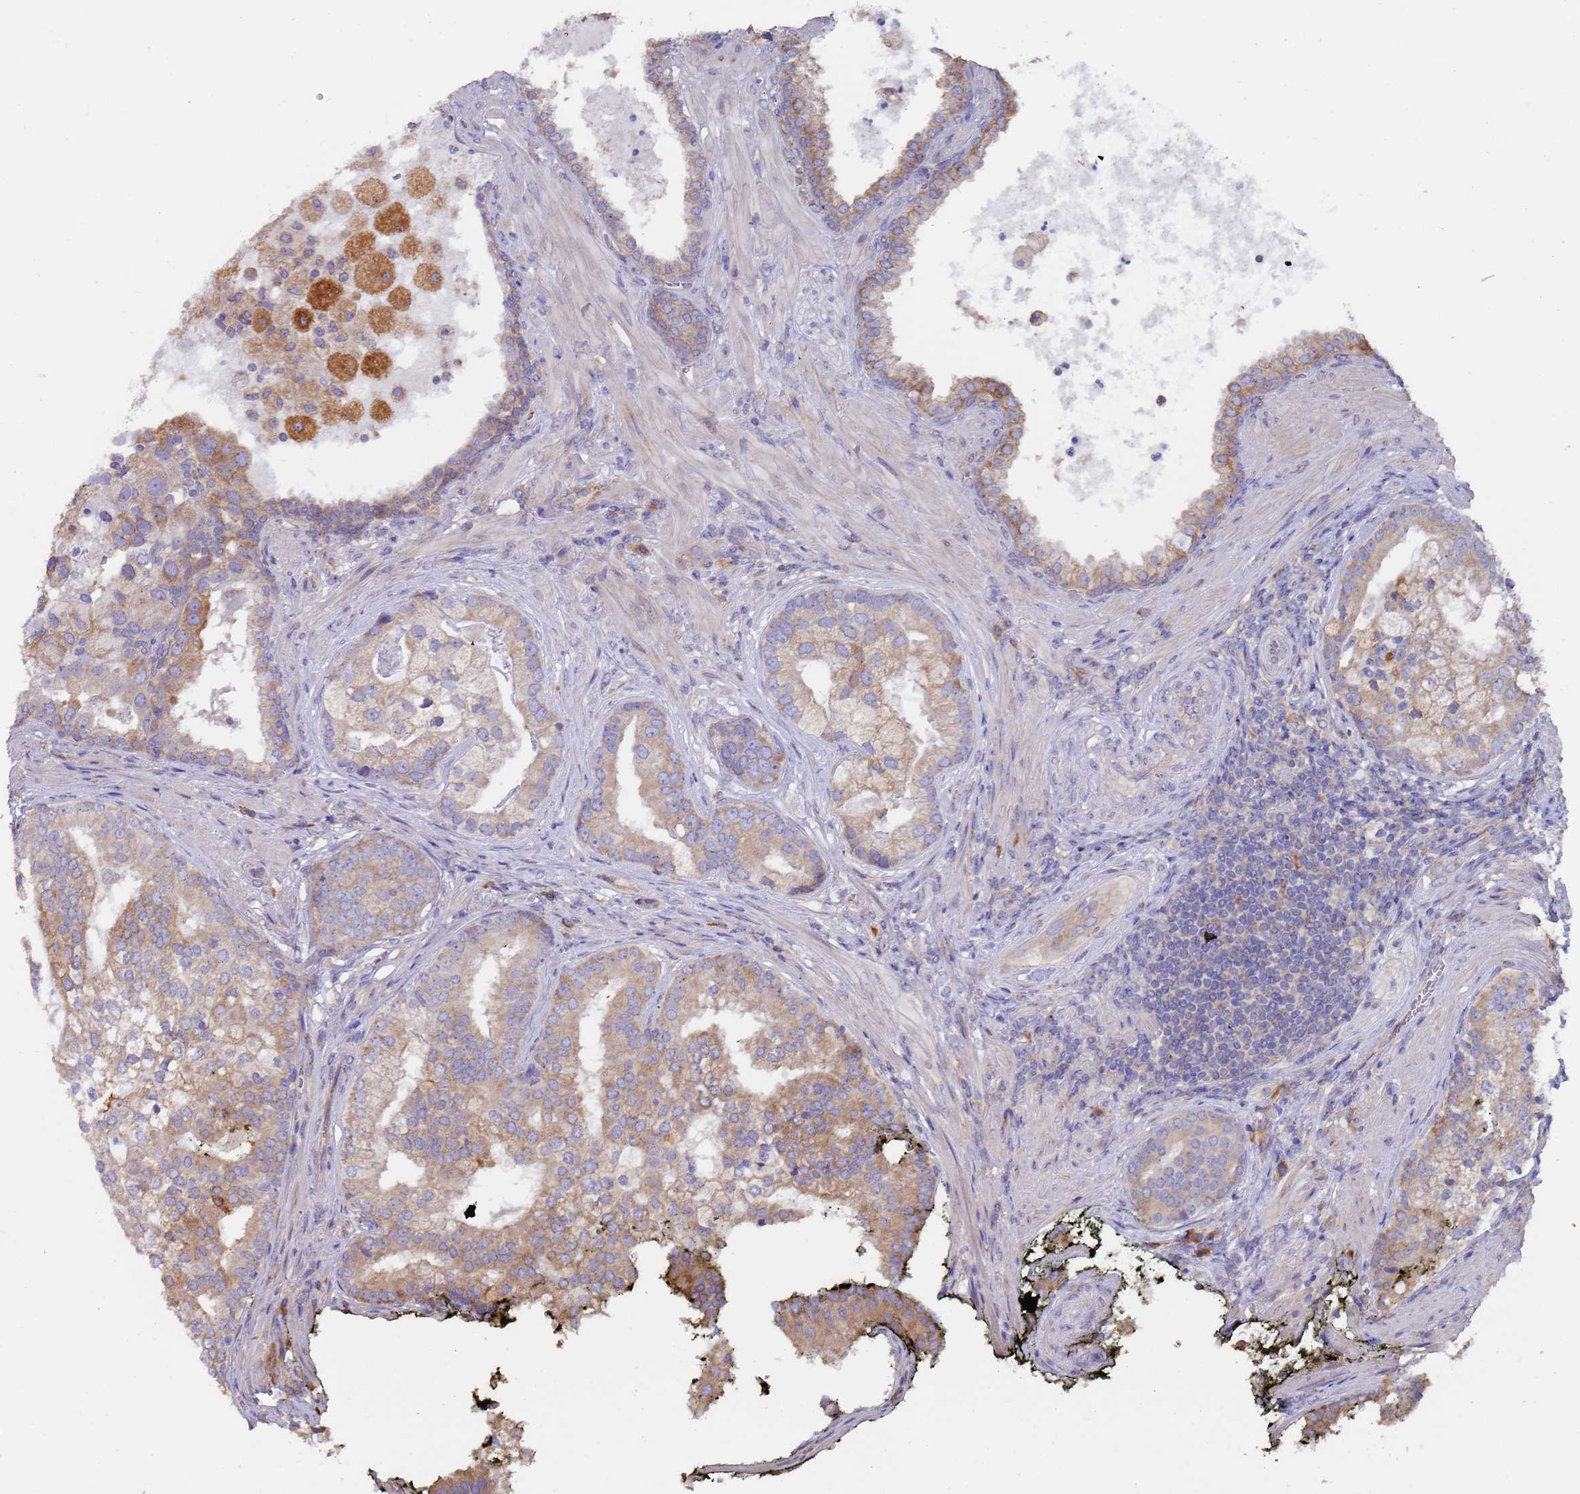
{"staining": {"intensity": "moderate", "quantity": ">75%", "location": "cytoplasmic/membranous"}, "tissue": "prostate cancer", "cell_type": "Tumor cells", "image_type": "cancer", "snomed": [{"axis": "morphology", "description": "Adenocarcinoma, High grade"}, {"axis": "topography", "description": "Prostate"}], "caption": "A photomicrograph of human high-grade adenocarcinoma (prostate) stained for a protein demonstrates moderate cytoplasmic/membranous brown staining in tumor cells.", "gene": "ZNF844", "patient": {"sex": "male", "age": 55}}